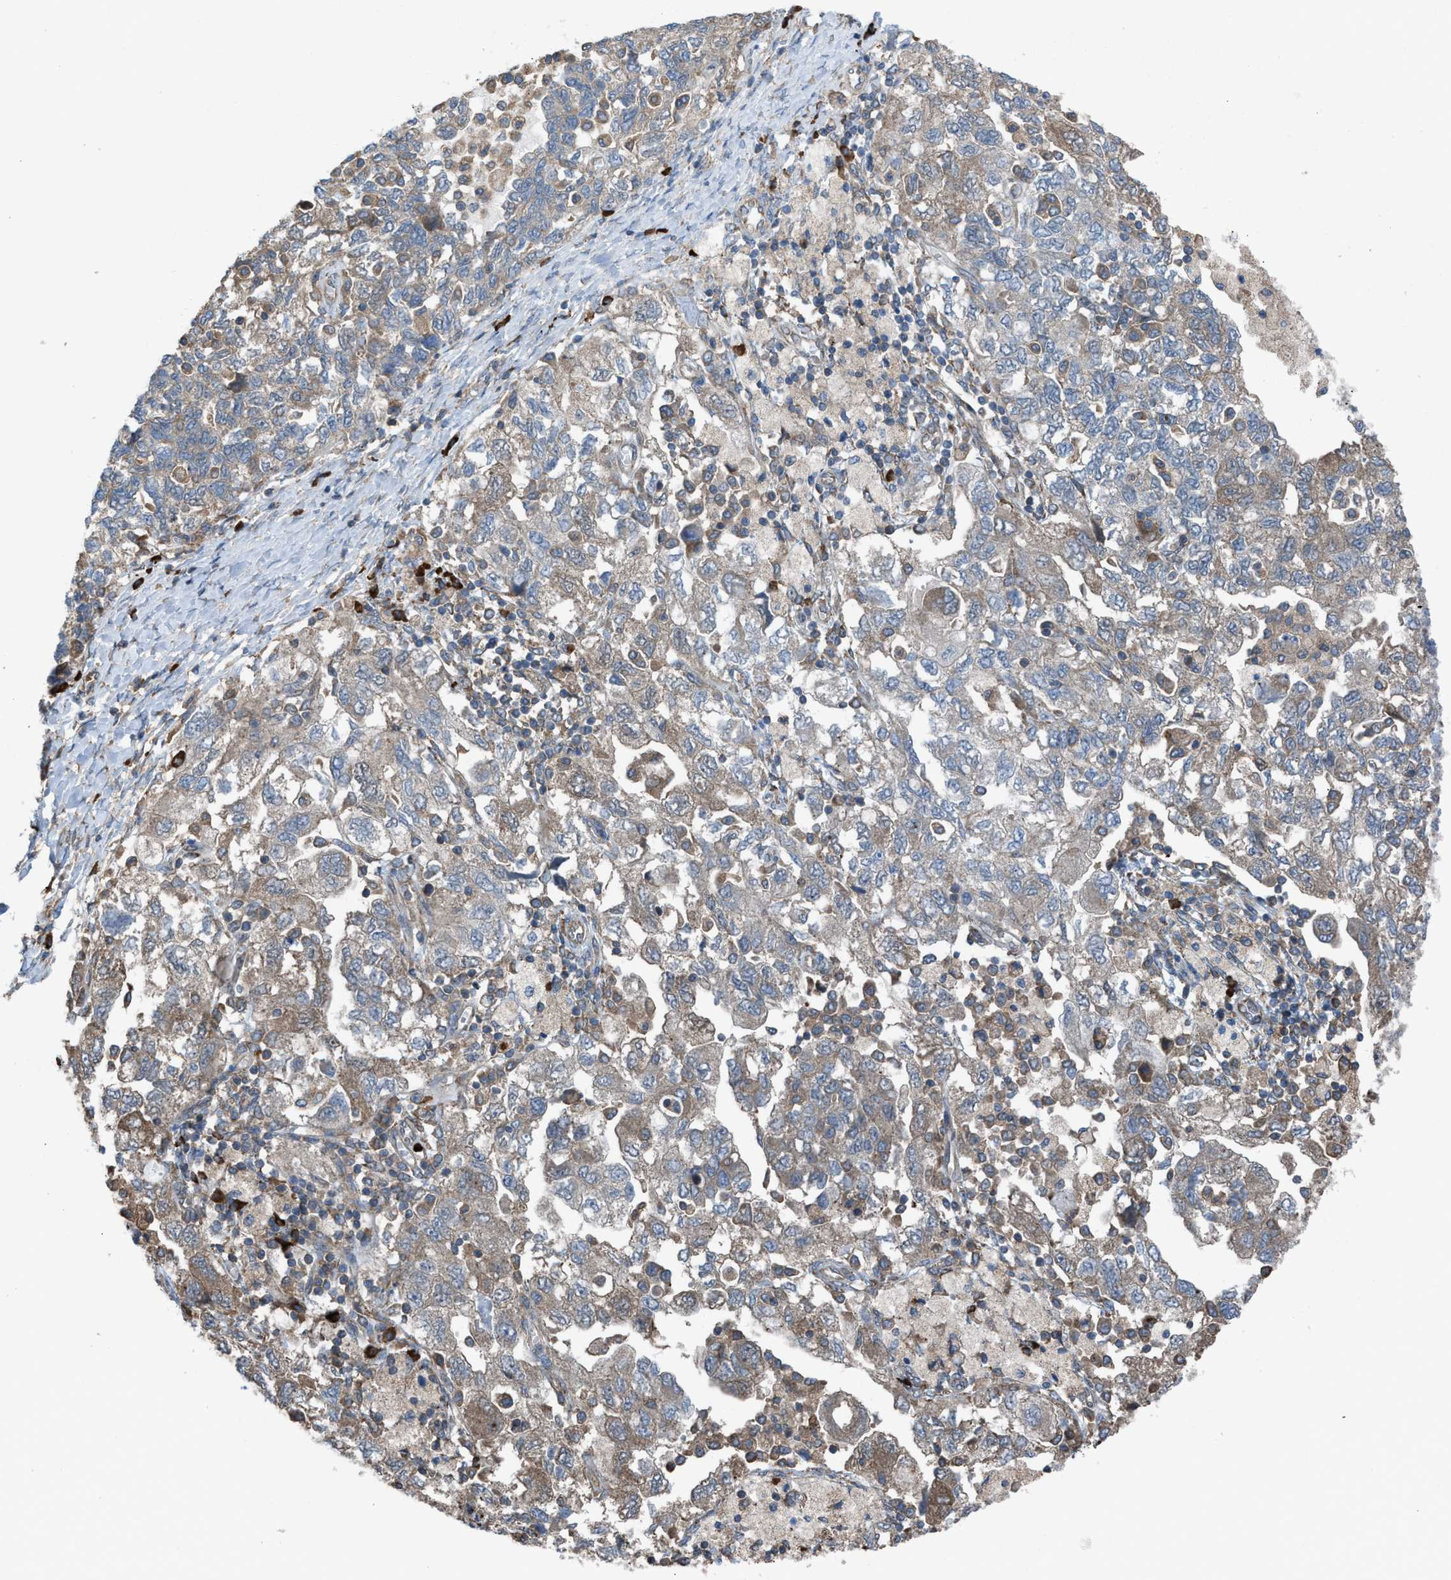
{"staining": {"intensity": "weak", "quantity": "25%-75%", "location": "cytoplasmic/membranous"}, "tissue": "ovarian cancer", "cell_type": "Tumor cells", "image_type": "cancer", "snomed": [{"axis": "morphology", "description": "Carcinoma, NOS"}, {"axis": "morphology", "description": "Cystadenocarcinoma, serous, NOS"}, {"axis": "topography", "description": "Ovary"}], "caption": "Immunohistochemical staining of ovarian carcinoma reveals weak cytoplasmic/membranous protein positivity in approximately 25%-75% of tumor cells.", "gene": "PLAA", "patient": {"sex": "female", "age": 69}}